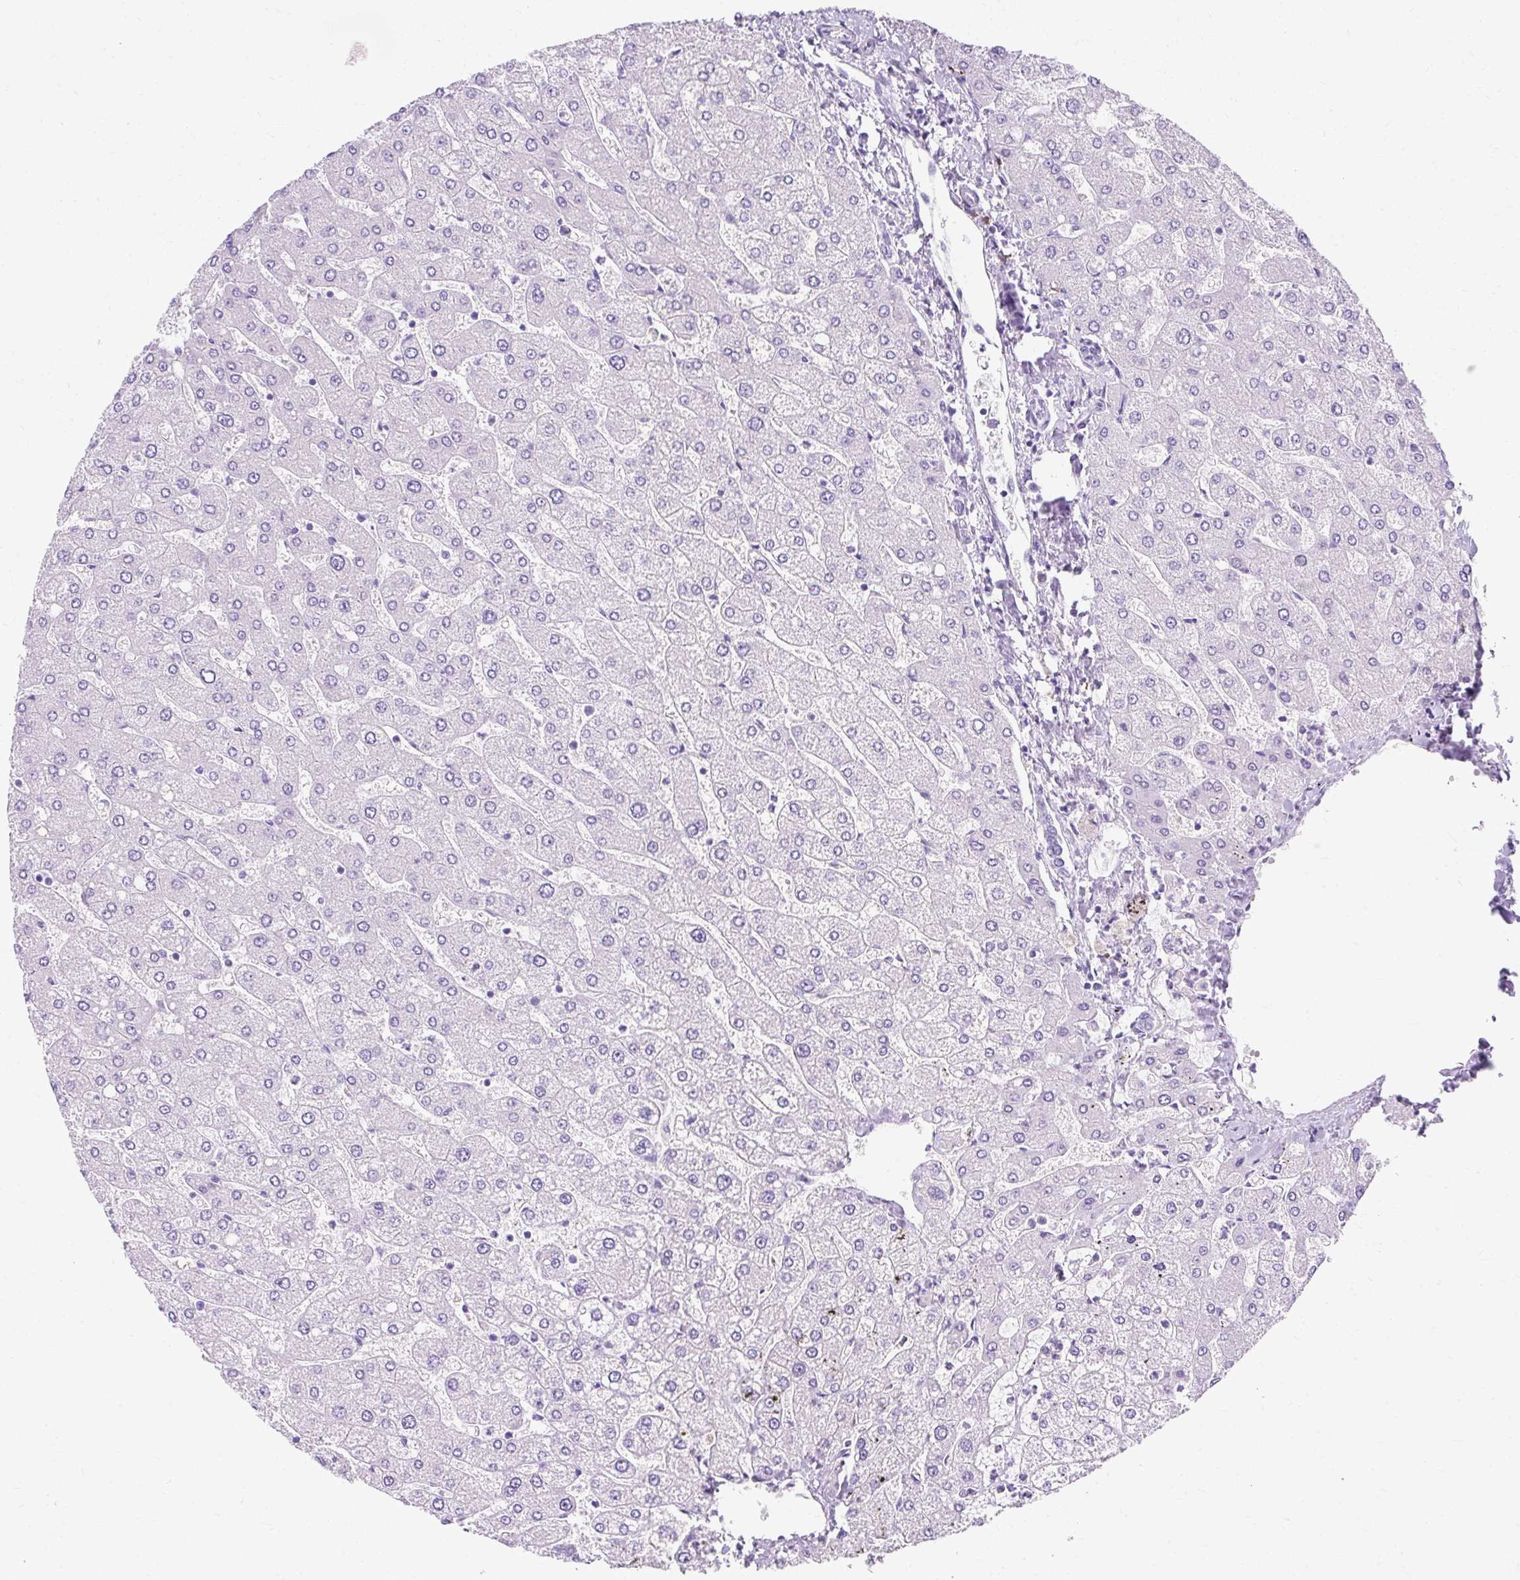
{"staining": {"intensity": "negative", "quantity": "none", "location": "none"}, "tissue": "liver", "cell_type": "Cholangiocytes", "image_type": "normal", "snomed": [{"axis": "morphology", "description": "Normal tissue, NOS"}, {"axis": "topography", "description": "Liver"}], "caption": "Liver was stained to show a protein in brown. There is no significant positivity in cholangiocytes. The staining is performed using DAB brown chromogen with nuclei counter-stained in using hematoxylin.", "gene": "GOLGA8A", "patient": {"sex": "male", "age": 55}}